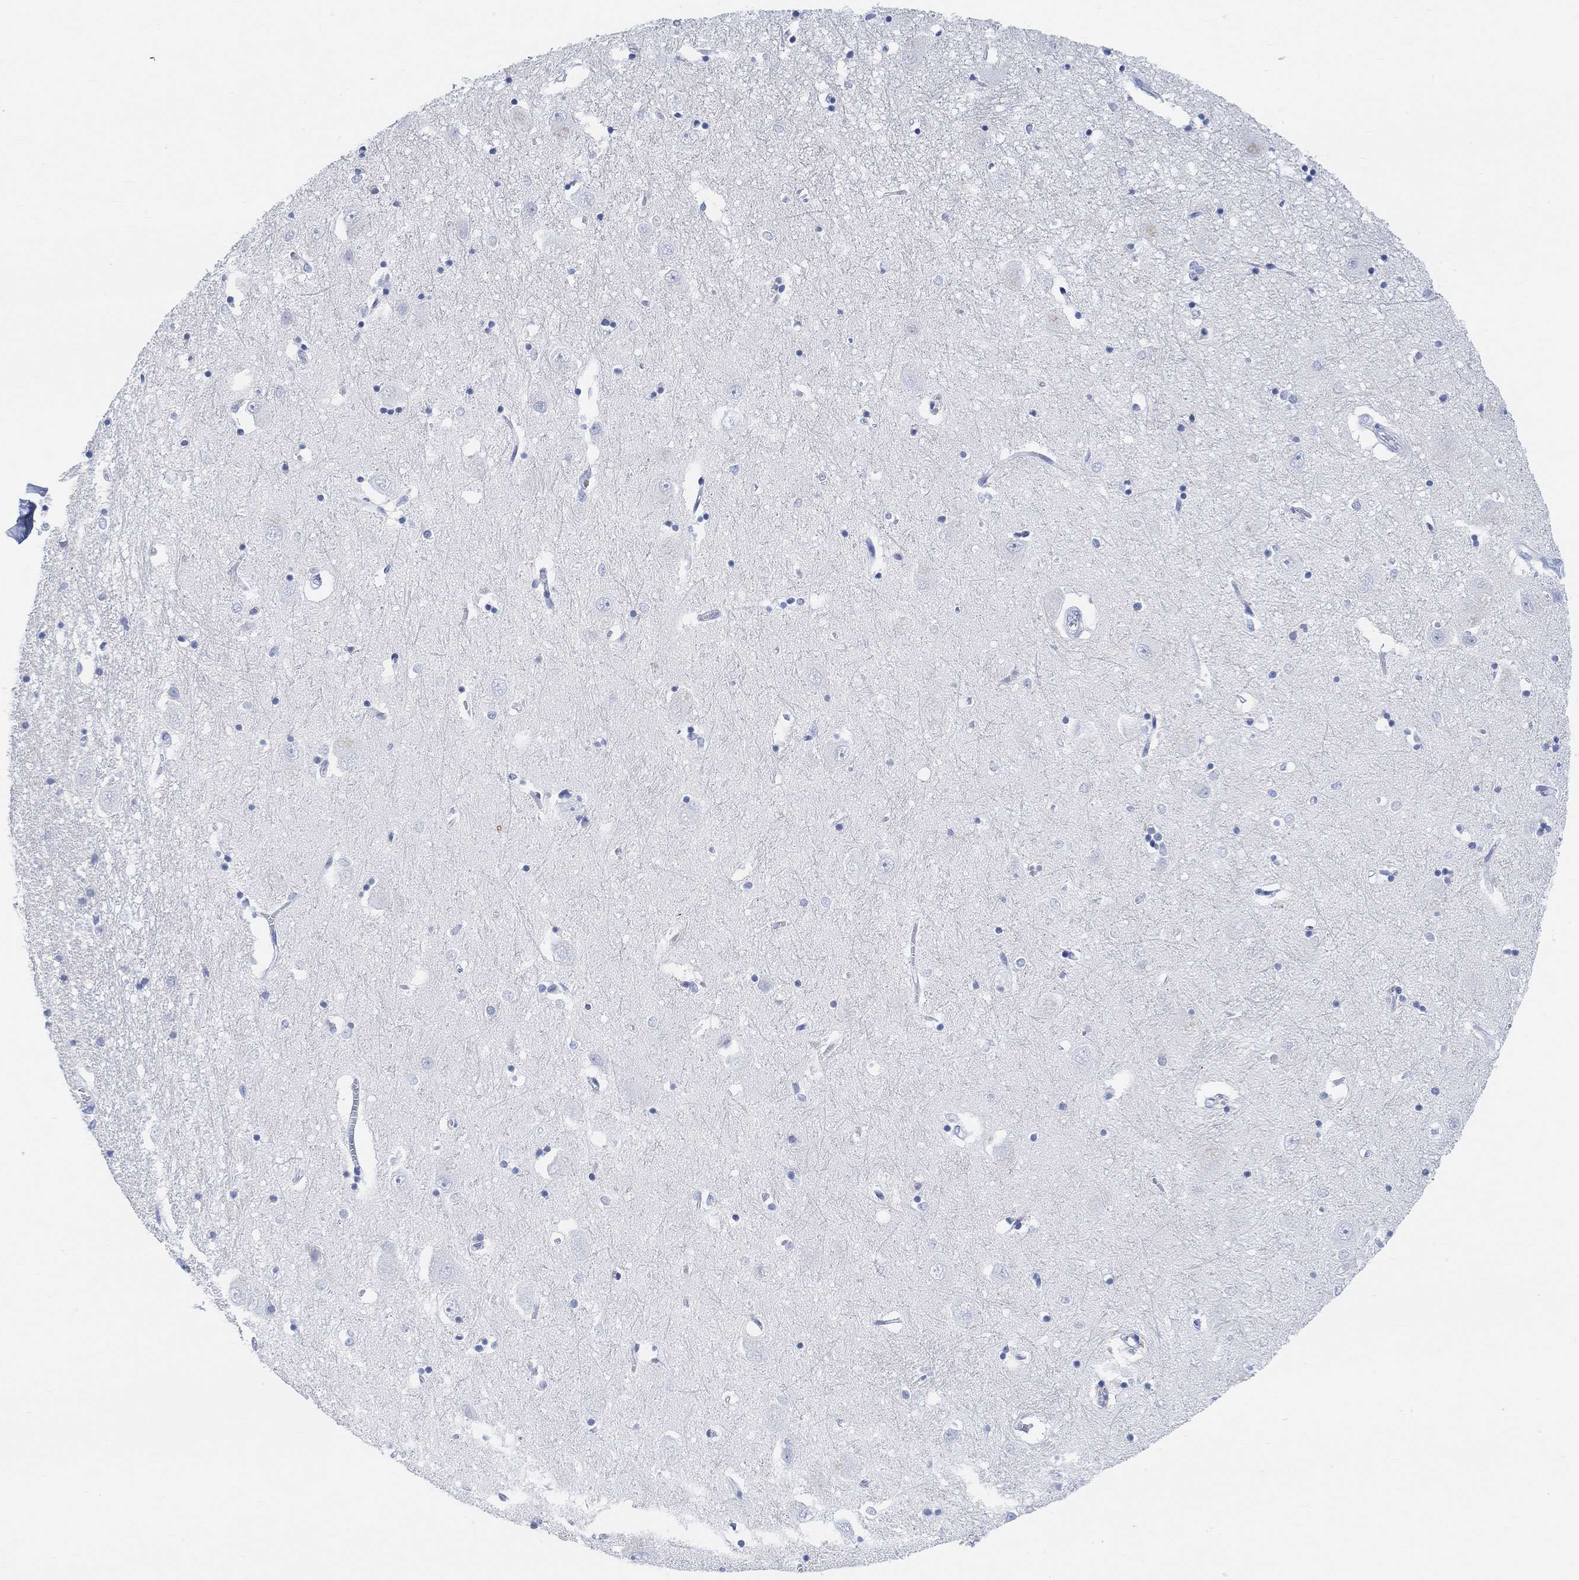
{"staining": {"intensity": "moderate", "quantity": "<25%", "location": "cytoplasmic/membranous"}, "tissue": "caudate", "cell_type": "Glial cells", "image_type": "normal", "snomed": [{"axis": "morphology", "description": "Normal tissue, NOS"}, {"axis": "topography", "description": "Lateral ventricle wall"}], "caption": "Protein analysis of benign caudate displays moderate cytoplasmic/membranous expression in approximately <25% of glial cells.", "gene": "ENO4", "patient": {"sex": "male", "age": 54}}